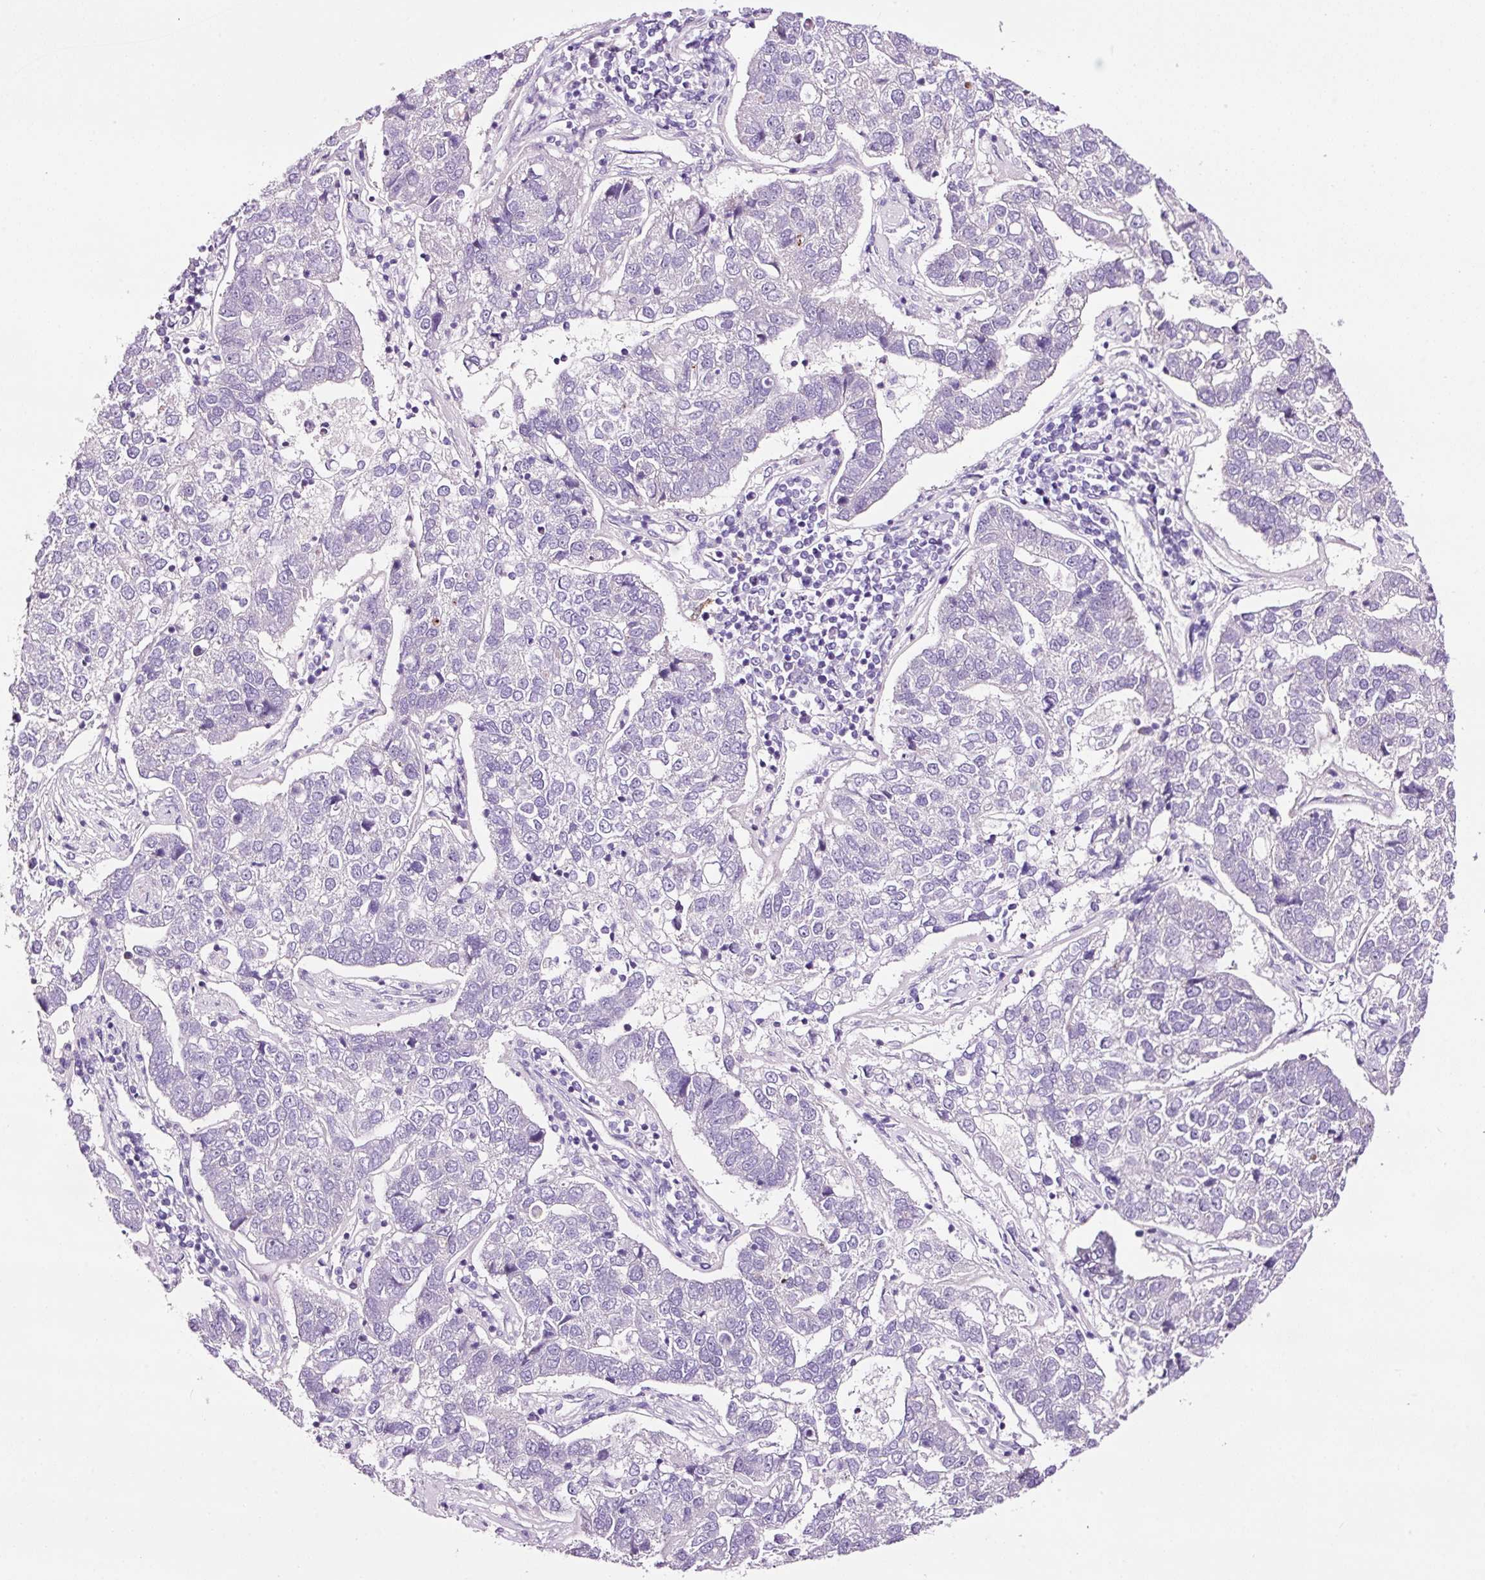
{"staining": {"intensity": "negative", "quantity": "none", "location": "none"}, "tissue": "pancreatic cancer", "cell_type": "Tumor cells", "image_type": "cancer", "snomed": [{"axis": "morphology", "description": "Adenocarcinoma, NOS"}, {"axis": "topography", "description": "Pancreas"}], "caption": "This is an IHC photomicrograph of human pancreatic cancer (adenocarcinoma). There is no staining in tumor cells.", "gene": "PAM", "patient": {"sex": "female", "age": 61}}